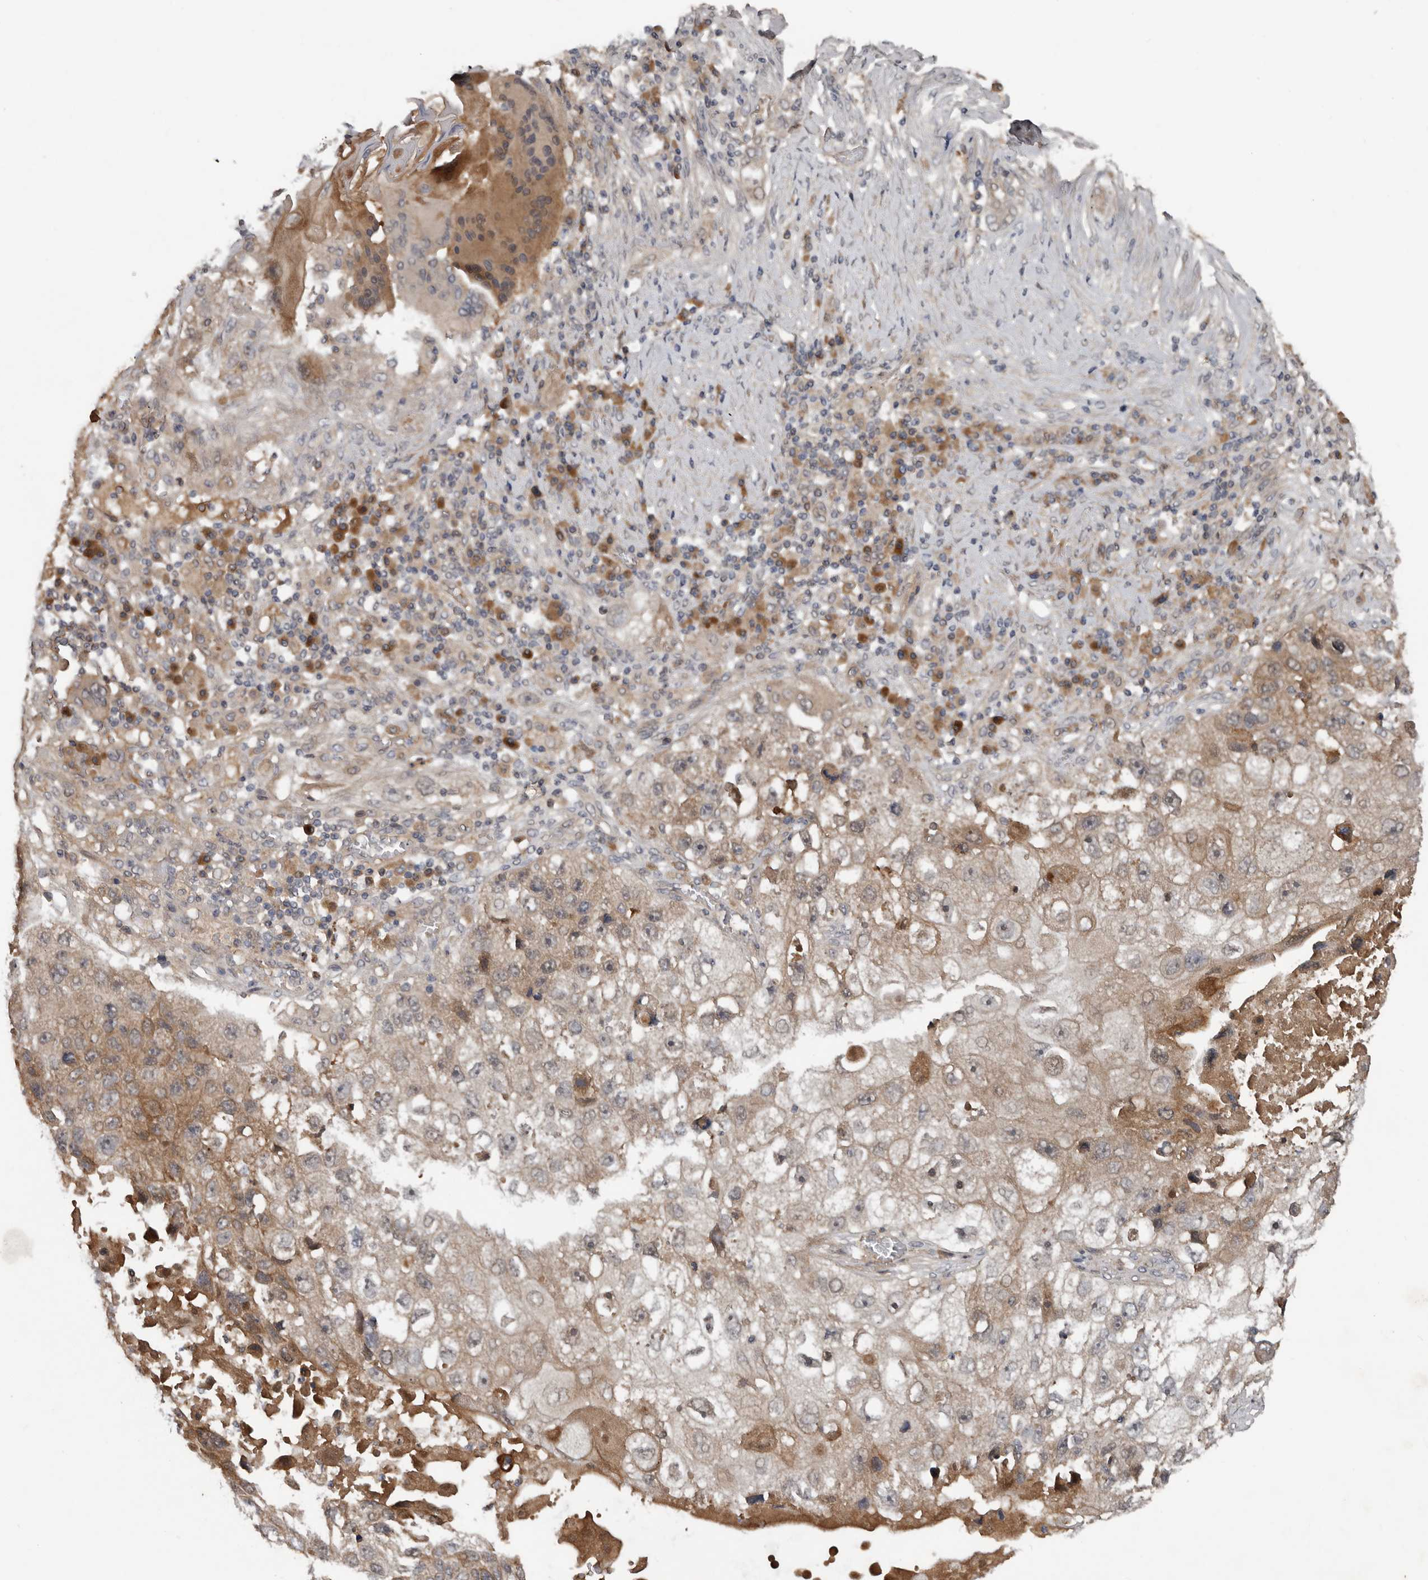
{"staining": {"intensity": "moderate", "quantity": ">75%", "location": "cytoplasmic/membranous"}, "tissue": "lung cancer", "cell_type": "Tumor cells", "image_type": "cancer", "snomed": [{"axis": "morphology", "description": "Squamous cell carcinoma, NOS"}, {"axis": "topography", "description": "Lung"}], "caption": "Human squamous cell carcinoma (lung) stained for a protein (brown) shows moderate cytoplasmic/membranous positive positivity in approximately >75% of tumor cells.", "gene": "DNAJB4", "patient": {"sex": "male", "age": 61}}